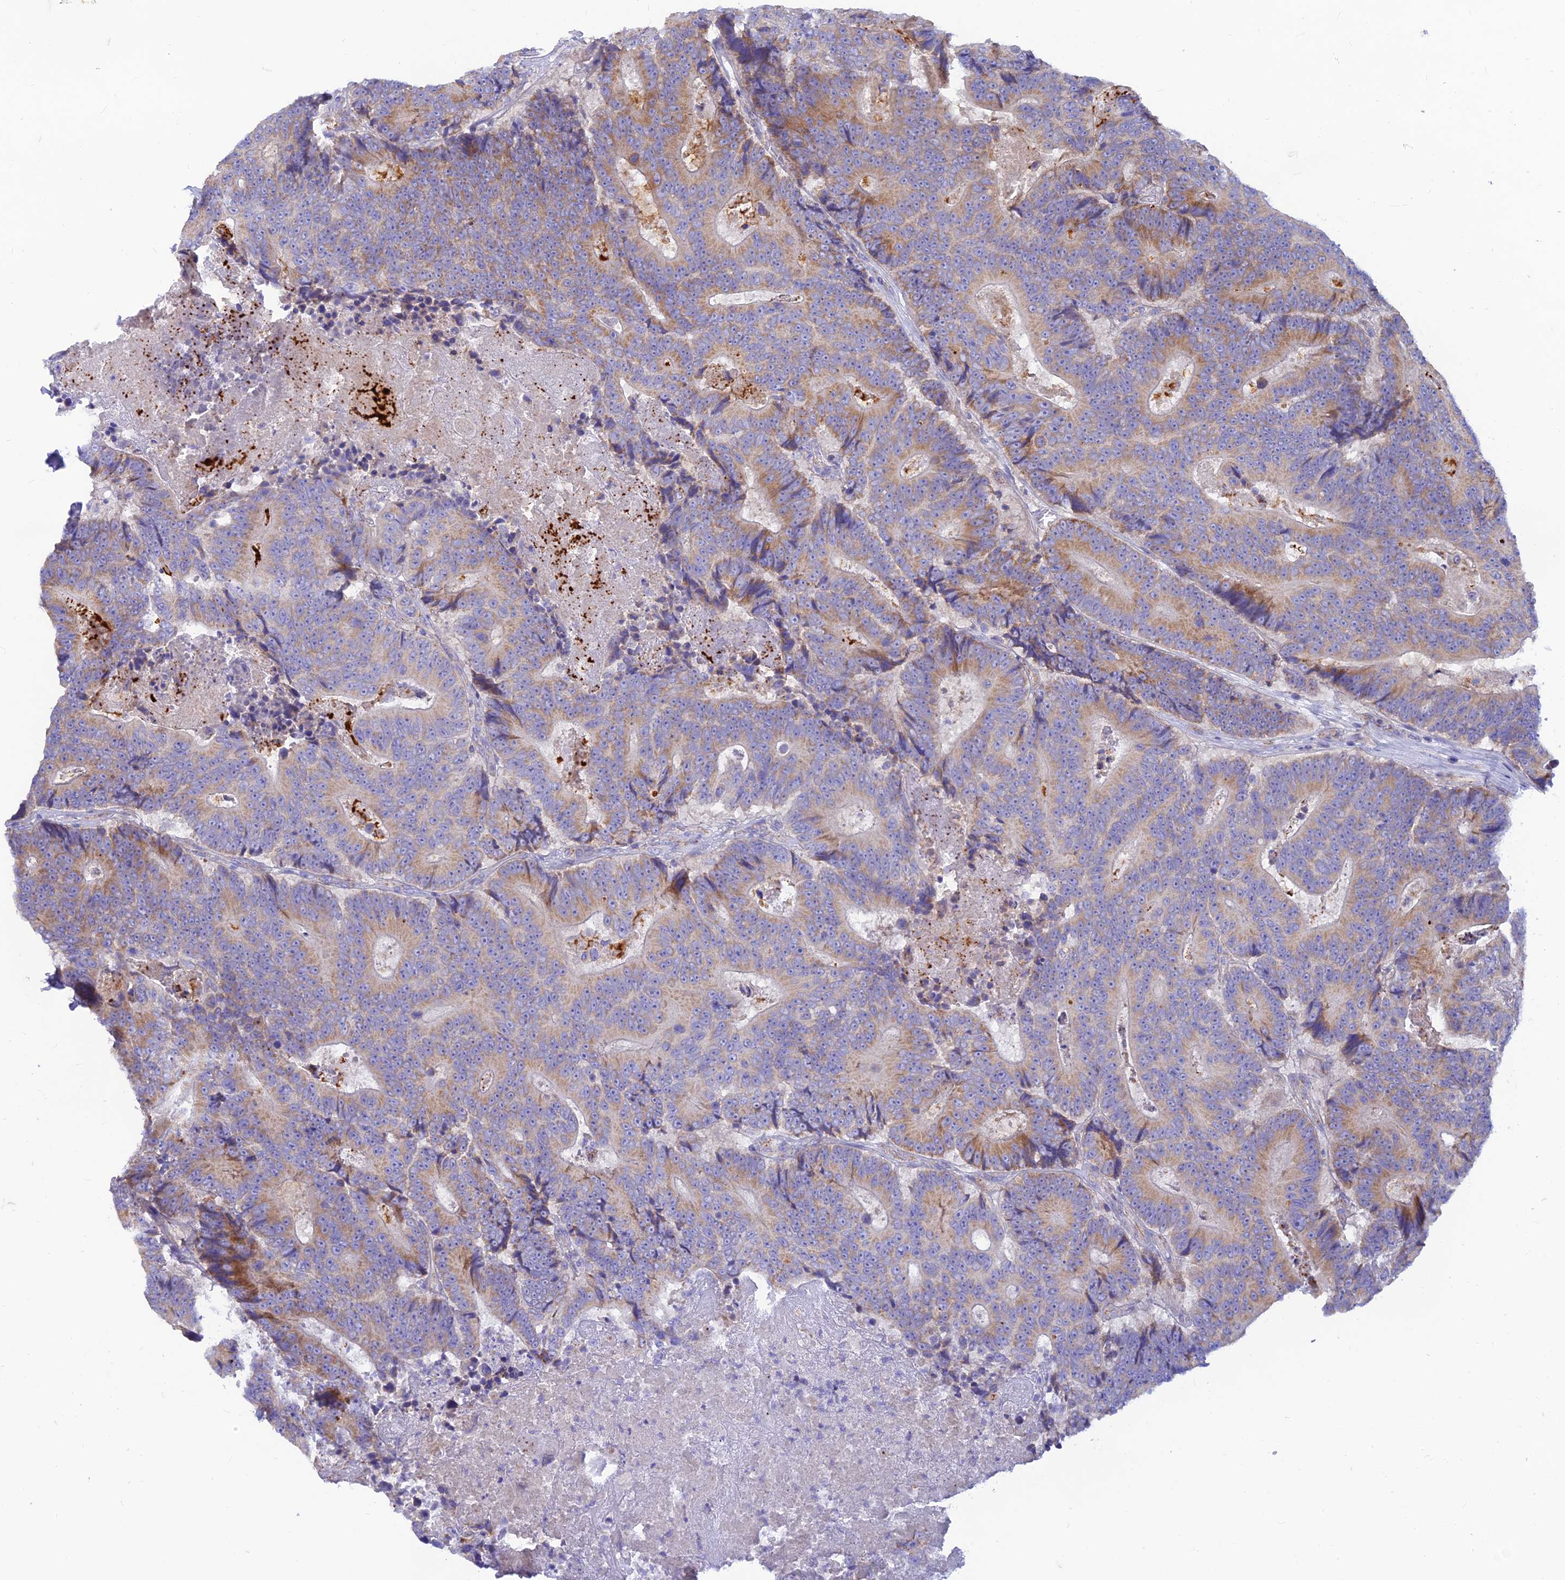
{"staining": {"intensity": "moderate", "quantity": "25%-75%", "location": "cytoplasmic/membranous"}, "tissue": "colorectal cancer", "cell_type": "Tumor cells", "image_type": "cancer", "snomed": [{"axis": "morphology", "description": "Adenocarcinoma, NOS"}, {"axis": "topography", "description": "Colon"}], "caption": "A brown stain labels moderate cytoplasmic/membranous expression of a protein in human colorectal cancer (adenocarcinoma) tumor cells.", "gene": "TMEM30B", "patient": {"sex": "male", "age": 83}}